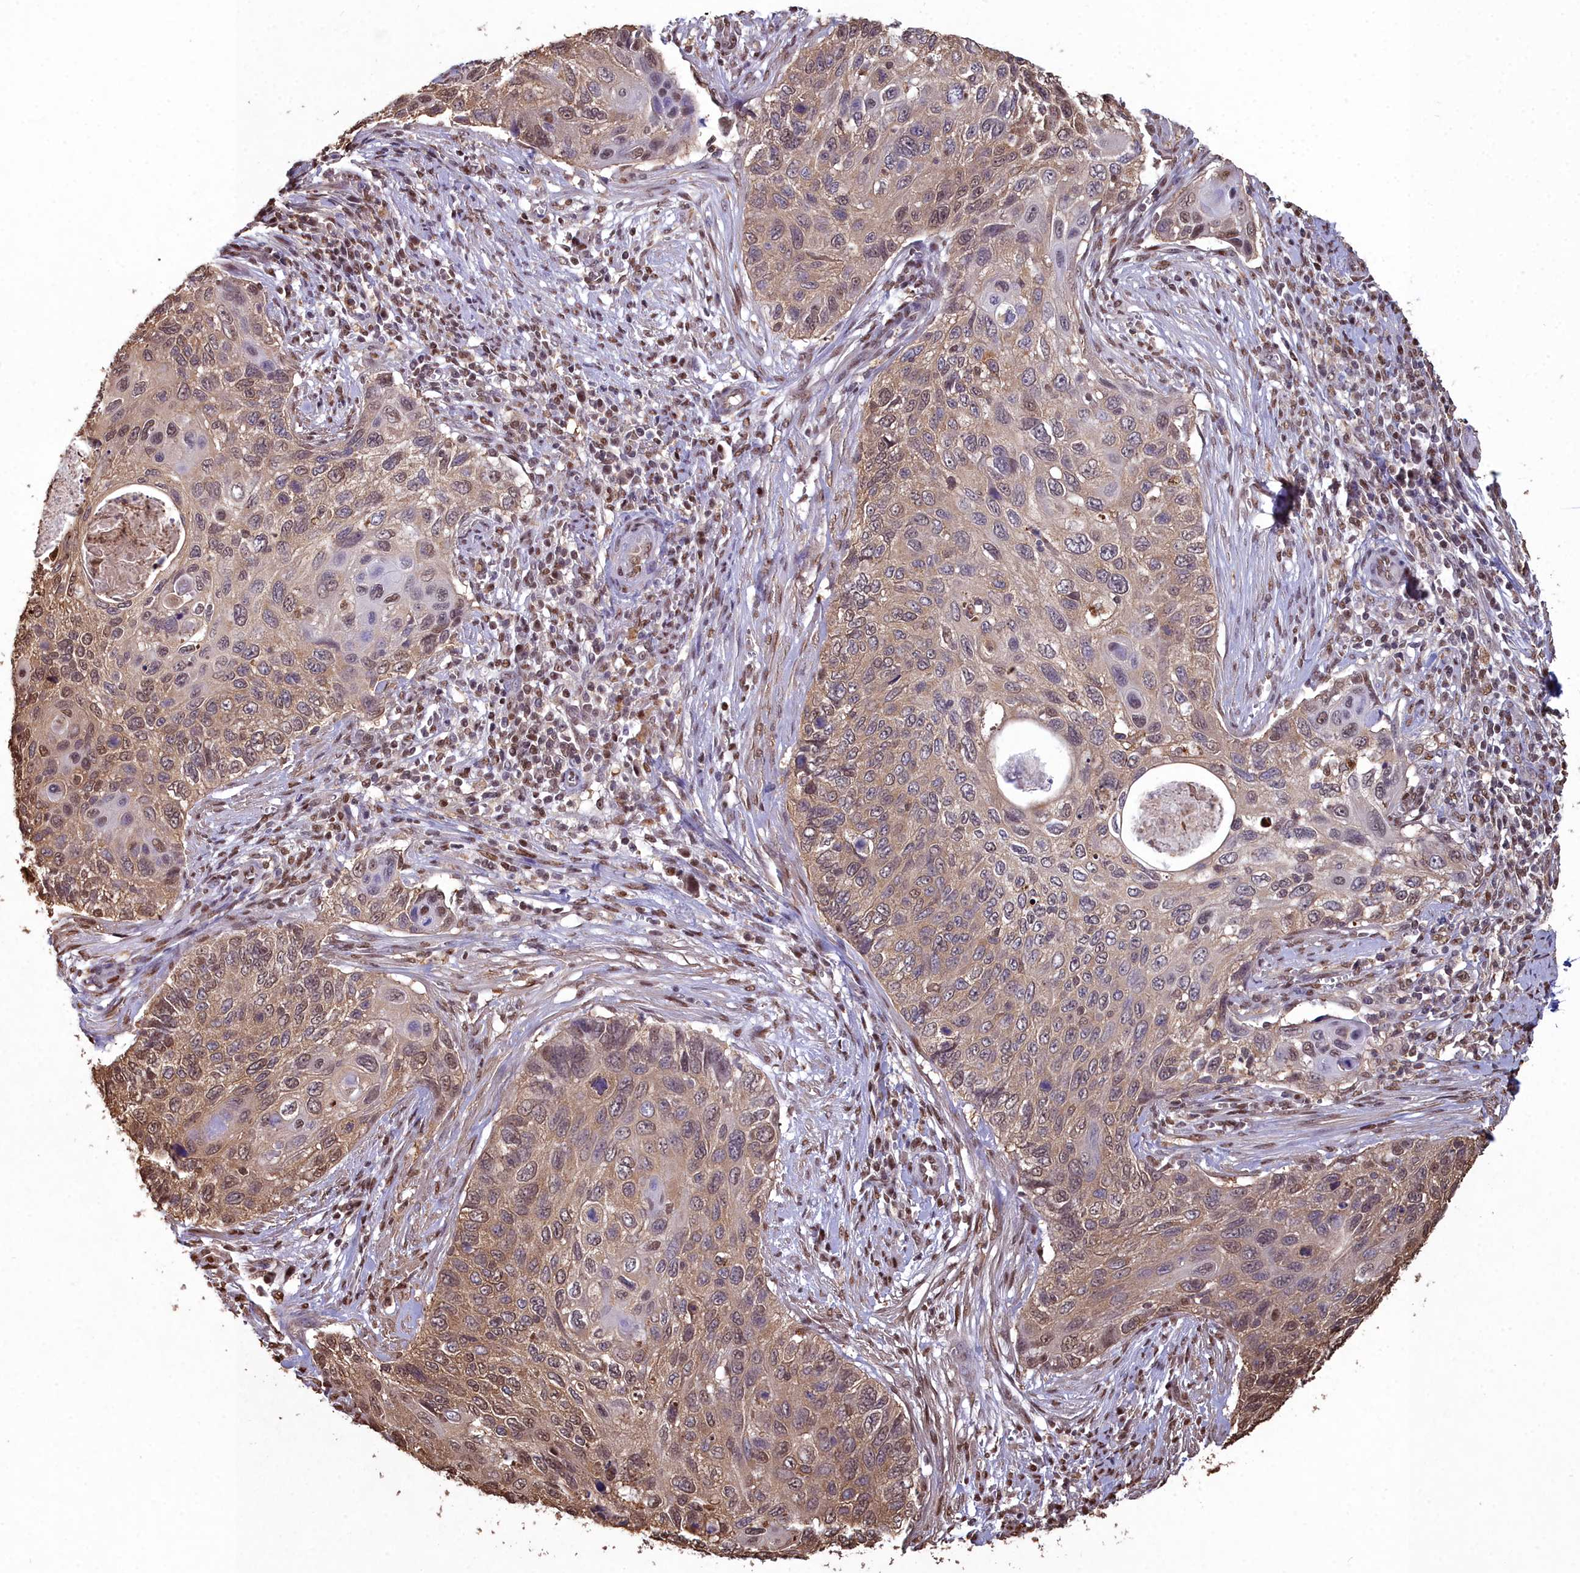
{"staining": {"intensity": "weak", "quantity": ">75%", "location": "cytoplasmic/membranous,nuclear"}, "tissue": "cervical cancer", "cell_type": "Tumor cells", "image_type": "cancer", "snomed": [{"axis": "morphology", "description": "Squamous cell carcinoma, NOS"}, {"axis": "topography", "description": "Cervix"}], "caption": "Cervical squamous cell carcinoma stained for a protein demonstrates weak cytoplasmic/membranous and nuclear positivity in tumor cells.", "gene": "GAPDH", "patient": {"sex": "female", "age": 70}}